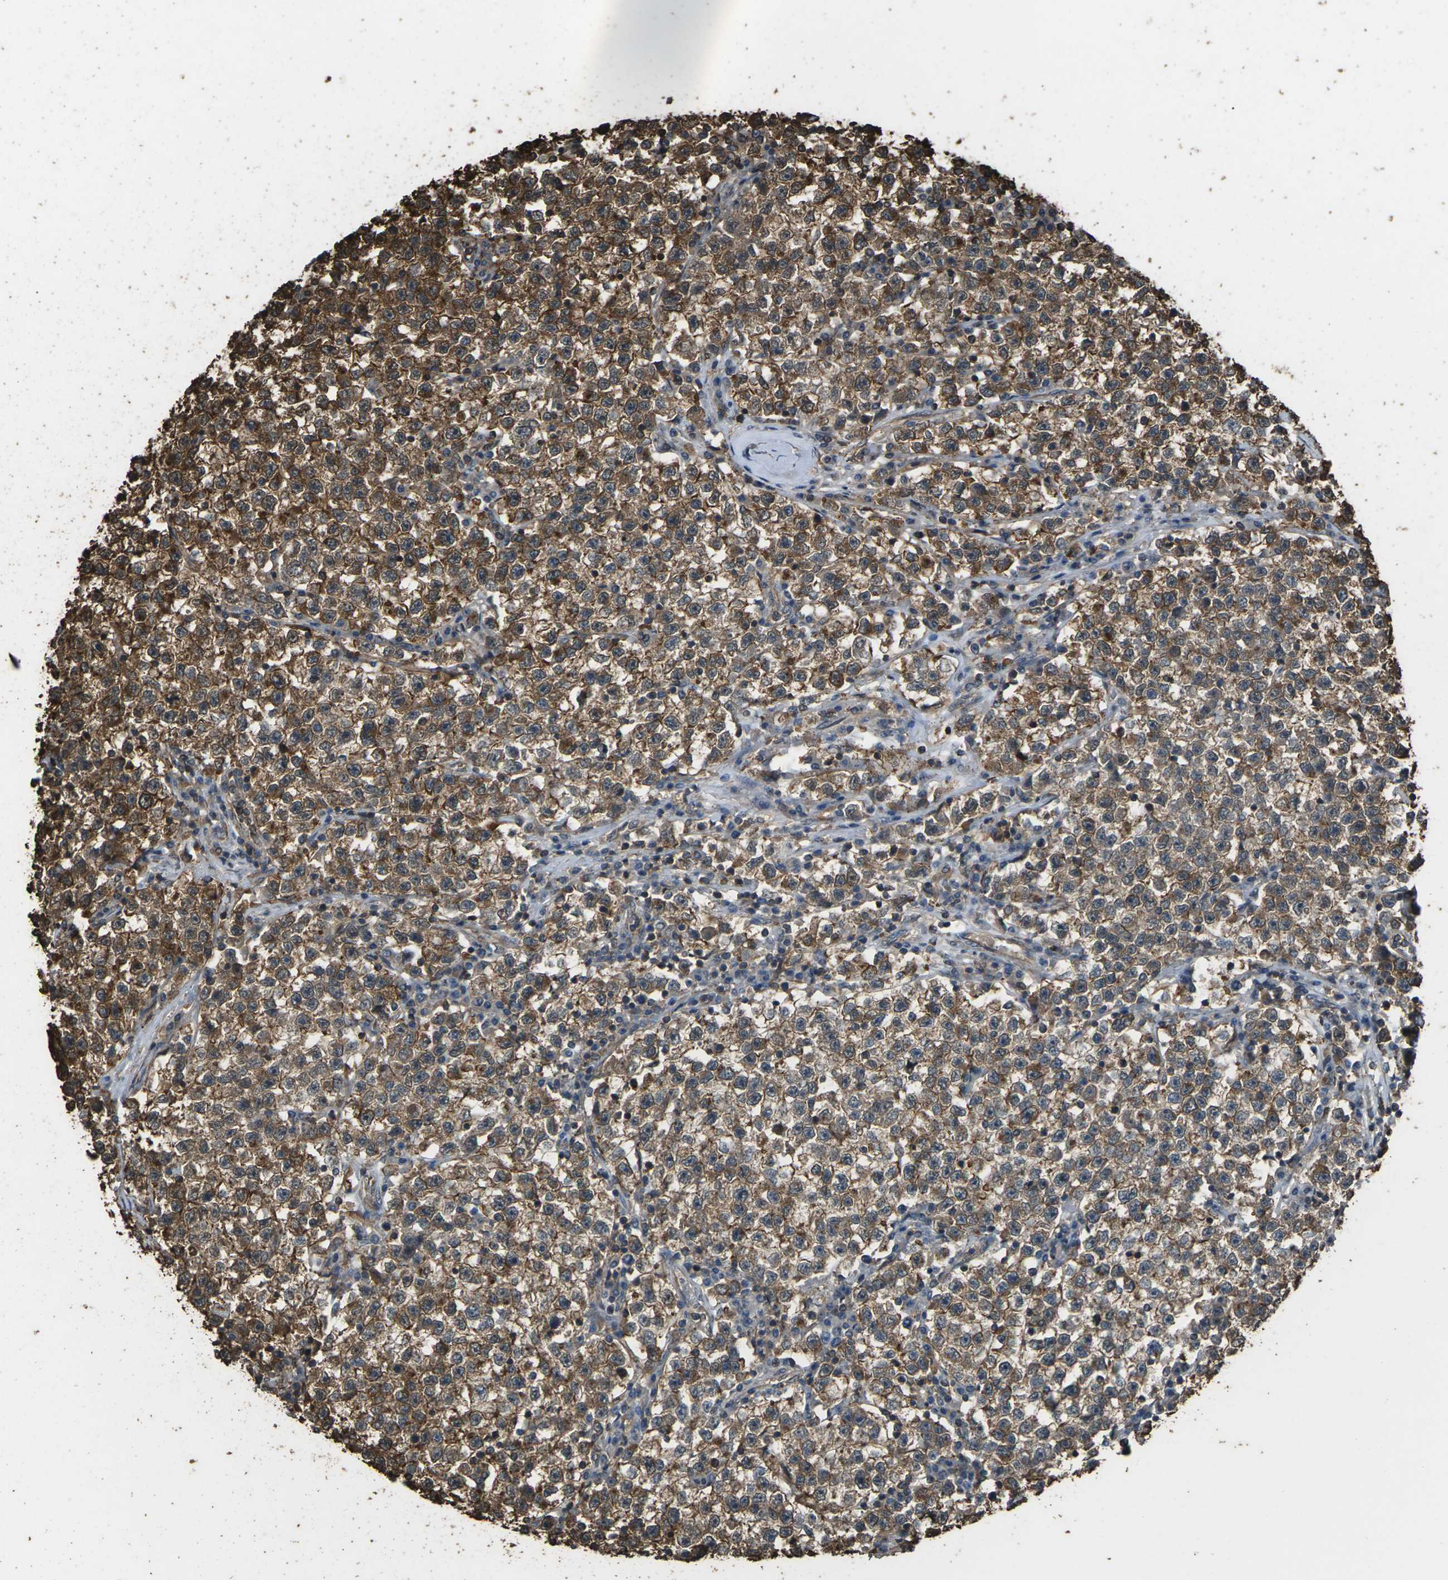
{"staining": {"intensity": "moderate", "quantity": ">75%", "location": "cytoplasmic/membranous"}, "tissue": "testis cancer", "cell_type": "Tumor cells", "image_type": "cancer", "snomed": [{"axis": "morphology", "description": "Seminoma, NOS"}, {"axis": "topography", "description": "Testis"}], "caption": "Human testis seminoma stained with a brown dye demonstrates moderate cytoplasmic/membranous positive expression in approximately >75% of tumor cells.", "gene": "DHPS", "patient": {"sex": "male", "age": 22}}